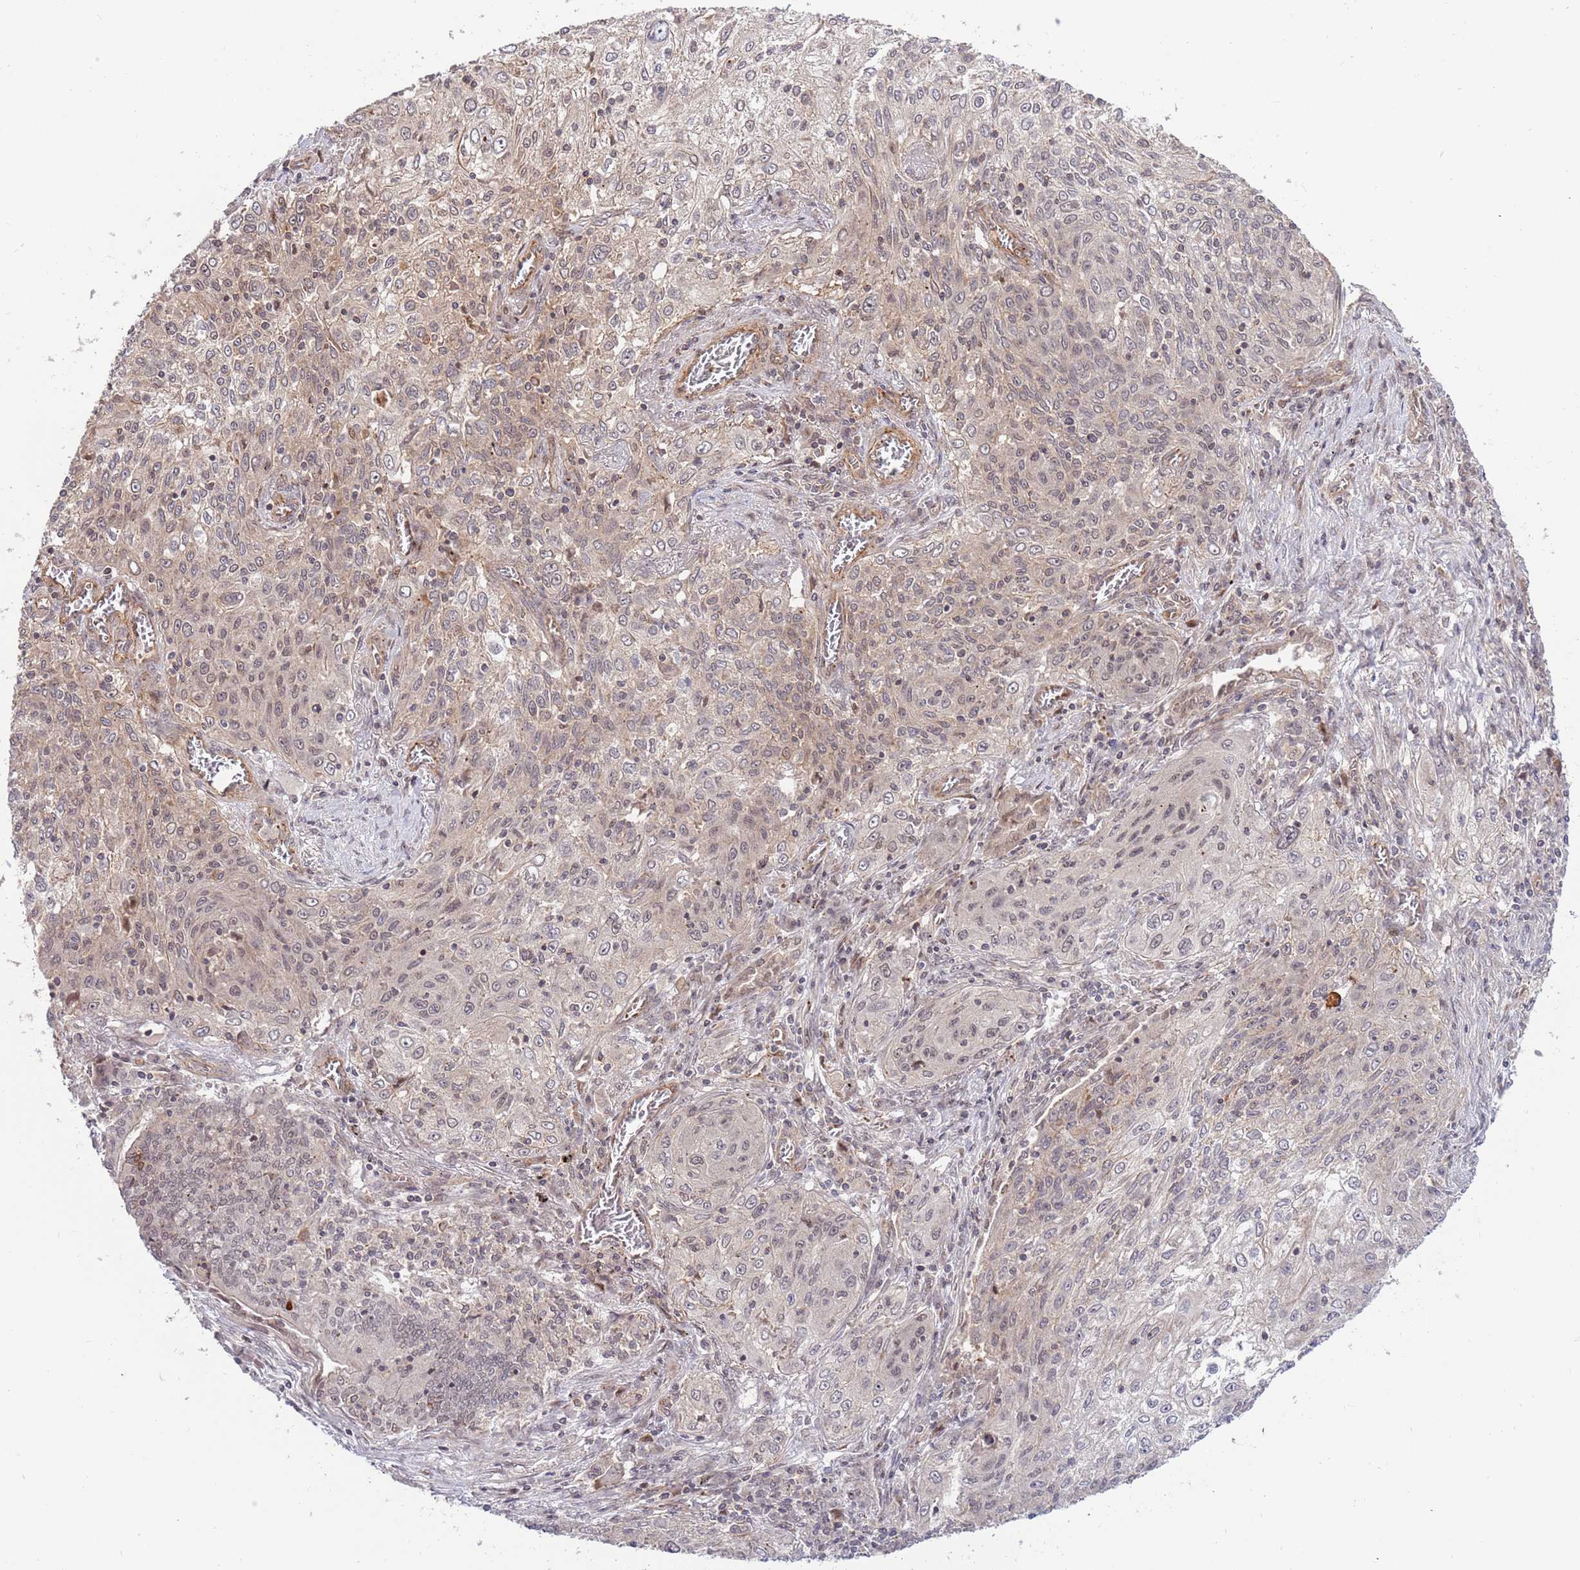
{"staining": {"intensity": "weak", "quantity": "<25%", "location": "nuclear"}, "tissue": "lung cancer", "cell_type": "Tumor cells", "image_type": "cancer", "snomed": [{"axis": "morphology", "description": "Squamous cell carcinoma, NOS"}, {"axis": "topography", "description": "Lung"}], "caption": "Immunohistochemistry image of human squamous cell carcinoma (lung) stained for a protein (brown), which shows no expression in tumor cells.", "gene": "HAUS3", "patient": {"sex": "female", "age": 69}}